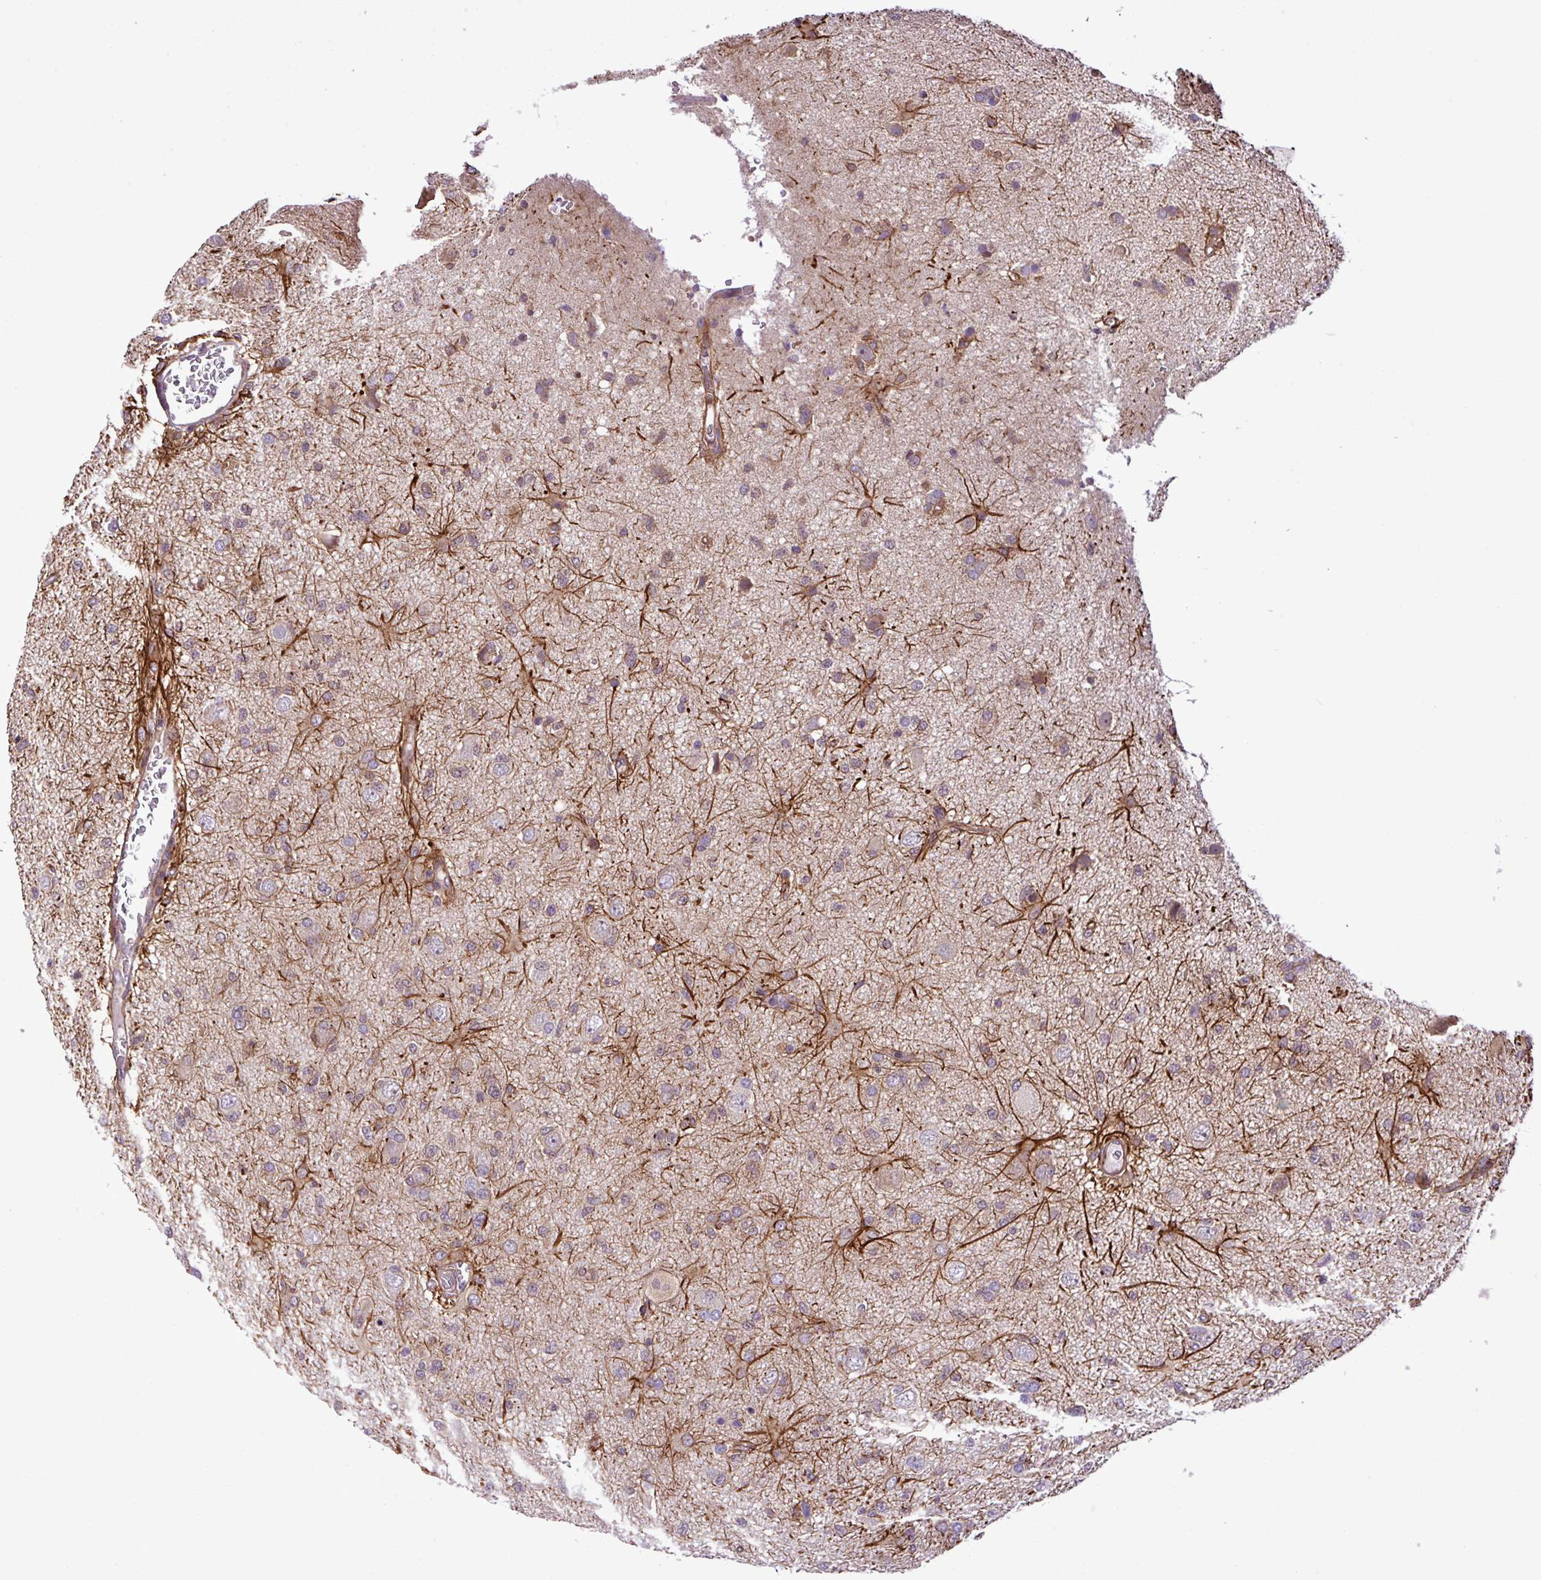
{"staining": {"intensity": "weak", "quantity": "<25%", "location": "cytoplasmic/membranous"}, "tissue": "glioma", "cell_type": "Tumor cells", "image_type": "cancer", "snomed": [{"axis": "morphology", "description": "Glioma, malignant, High grade"}, {"axis": "topography", "description": "Brain"}], "caption": "Malignant high-grade glioma was stained to show a protein in brown. There is no significant positivity in tumor cells. (Brightfield microscopy of DAB (3,3'-diaminobenzidine) immunohistochemistry (IHC) at high magnification).", "gene": "DLGAP4", "patient": {"sex": "female", "age": 57}}